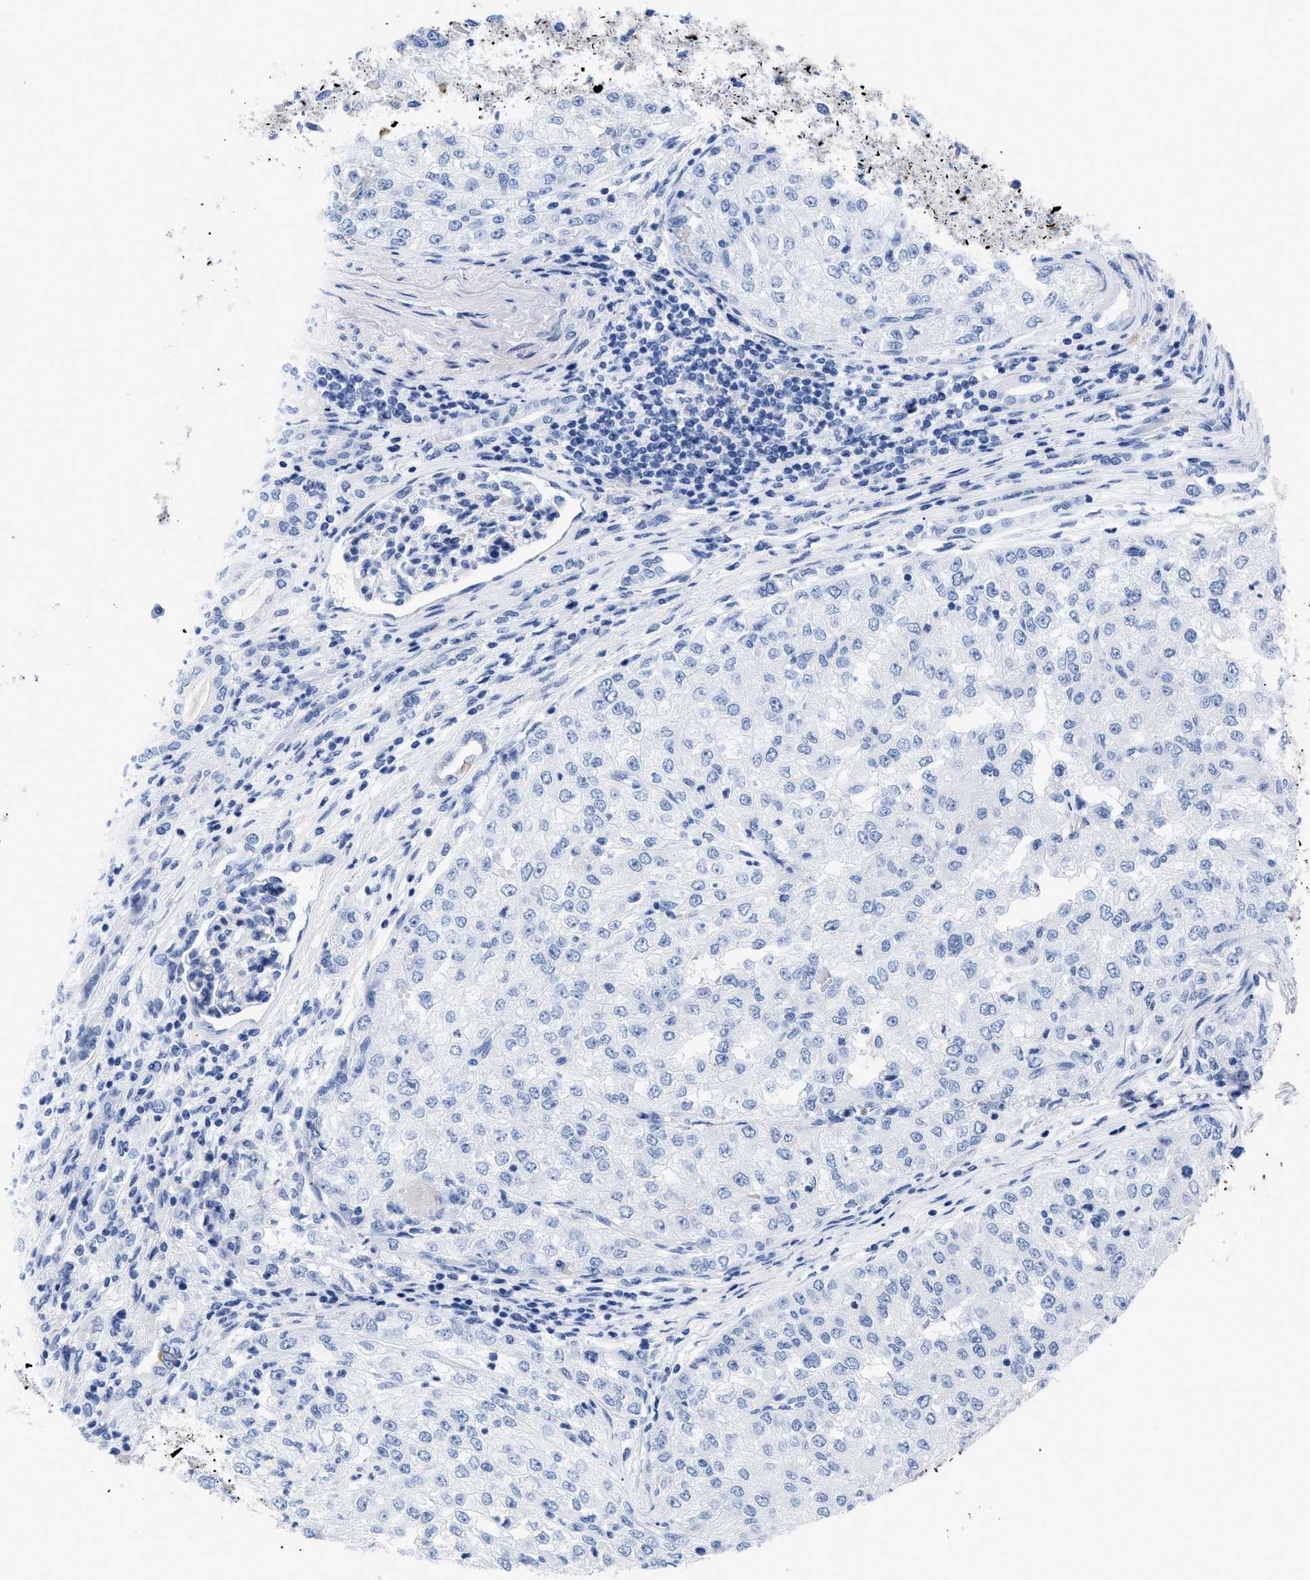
{"staining": {"intensity": "negative", "quantity": "none", "location": "none"}, "tissue": "renal cancer", "cell_type": "Tumor cells", "image_type": "cancer", "snomed": [{"axis": "morphology", "description": "Adenocarcinoma, NOS"}, {"axis": "topography", "description": "Kidney"}], "caption": "This is an immunohistochemistry micrograph of renal adenocarcinoma. There is no positivity in tumor cells.", "gene": "DUSP26", "patient": {"sex": "female", "age": 54}}